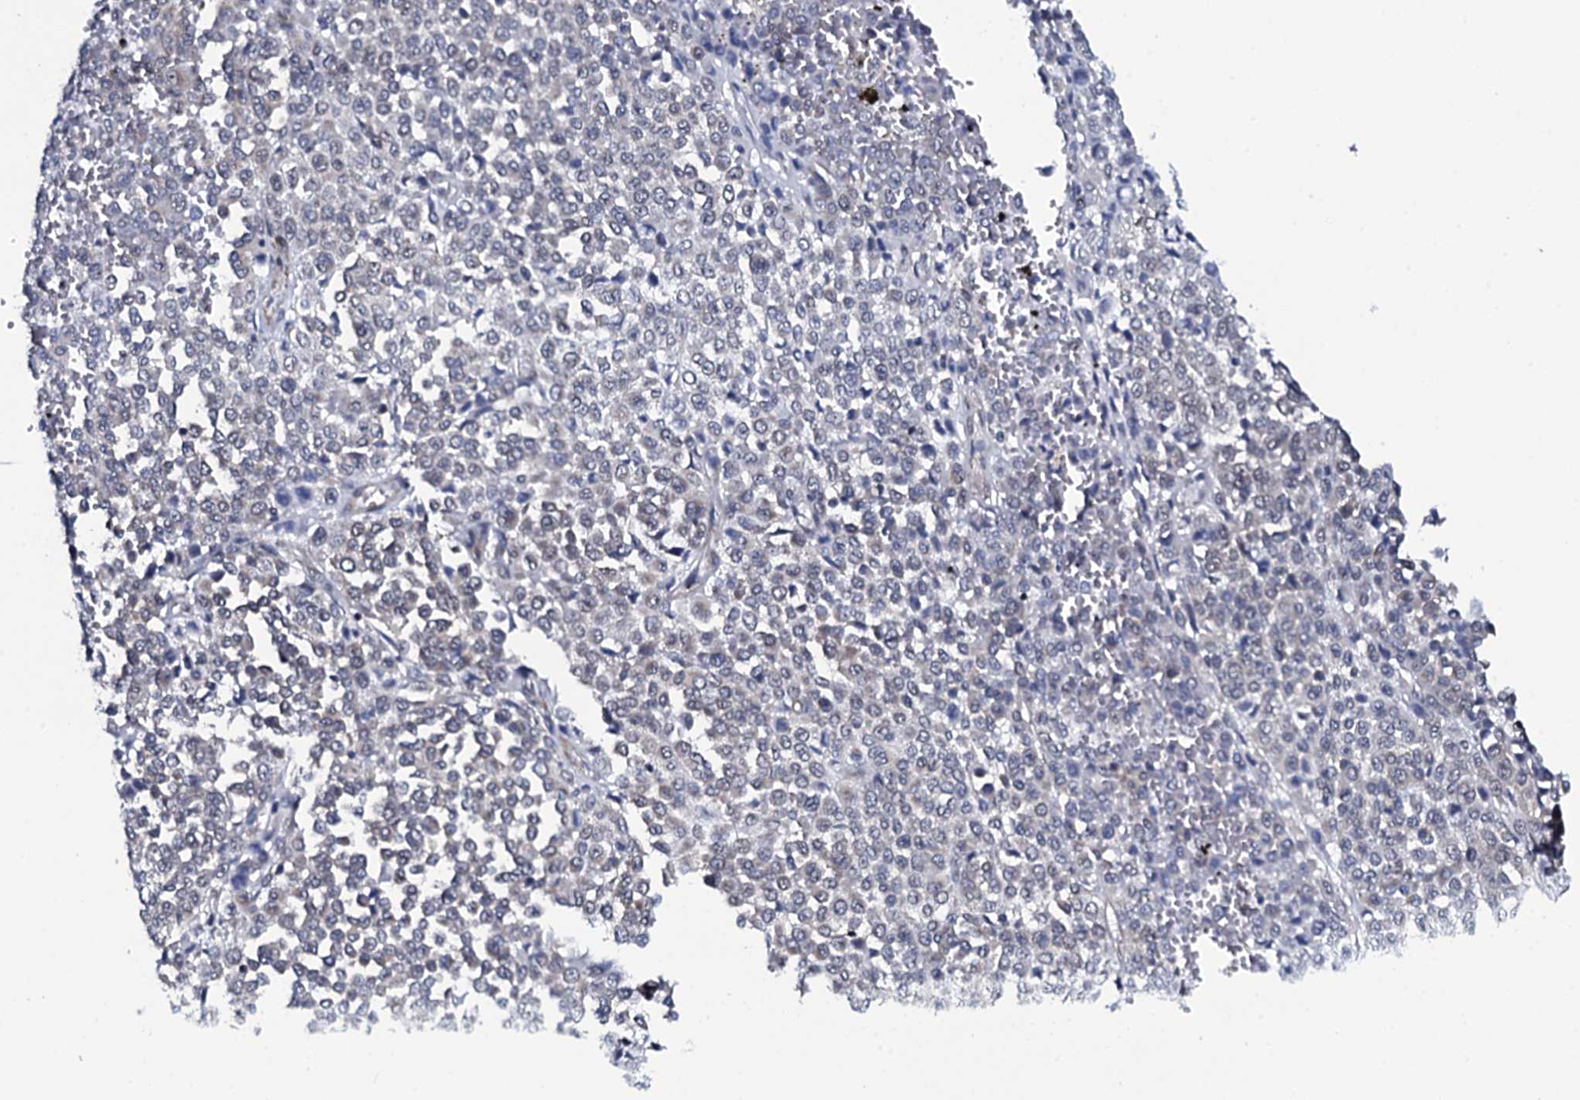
{"staining": {"intensity": "negative", "quantity": "none", "location": "none"}, "tissue": "melanoma", "cell_type": "Tumor cells", "image_type": "cancer", "snomed": [{"axis": "morphology", "description": "Malignant melanoma, Metastatic site"}, {"axis": "topography", "description": "Pancreas"}], "caption": "IHC image of melanoma stained for a protein (brown), which reveals no positivity in tumor cells.", "gene": "CWC15", "patient": {"sex": "female", "age": 30}}